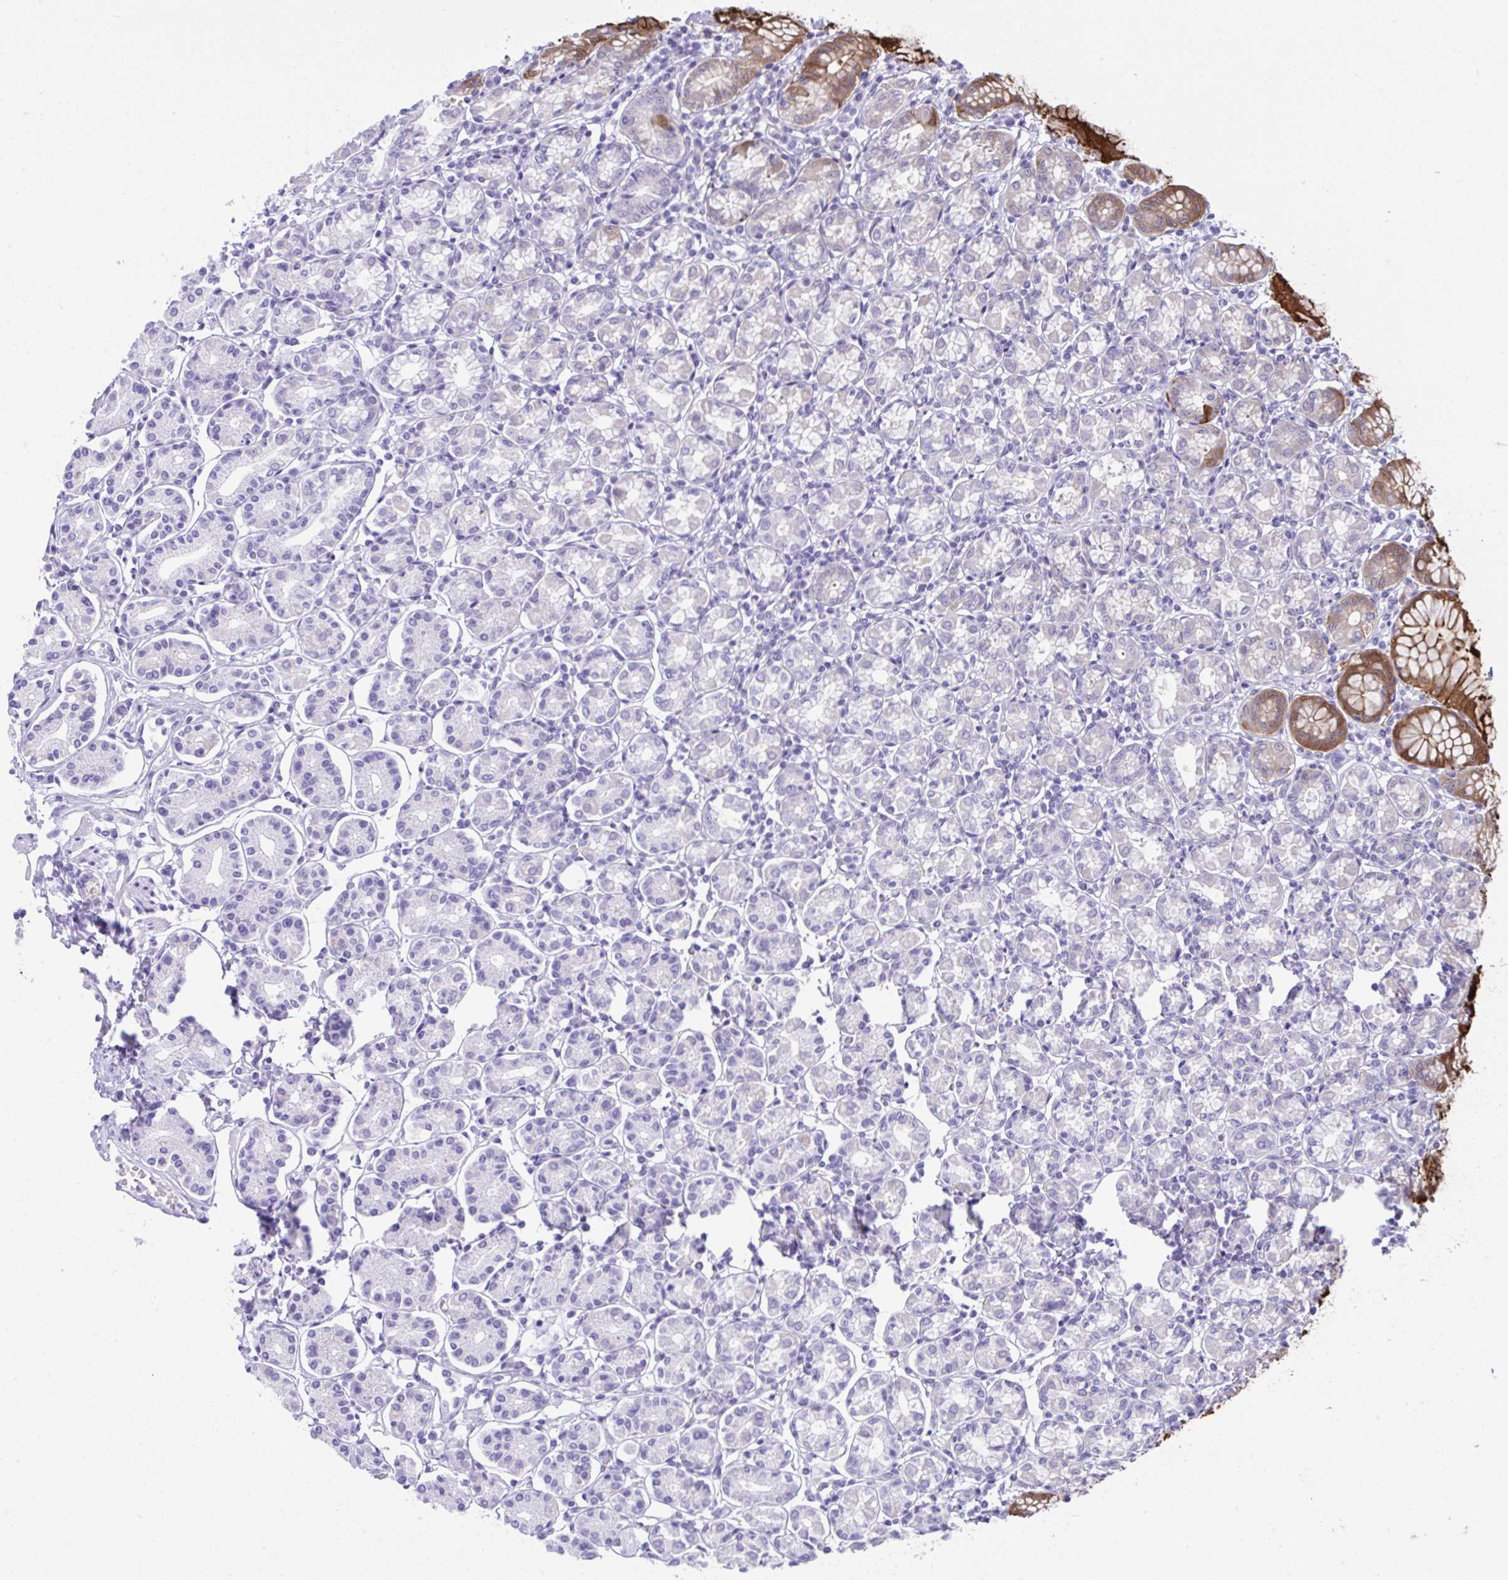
{"staining": {"intensity": "moderate", "quantity": "<25%", "location": "cytoplasmic/membranous,nuclear"}, "tissue": "stomach", "cell_type": "Glandular cells", "image_type": "normal", "snomed": [{"axis": "morphology", "description": "Normal tissue, NOS"}, {"axis": "topography", "description": "Stomach"}], "caption": "This is an image of IHC staining of normal stomach, which shows moderate positivity in the cytoplasmic/membranous,nuclear of glandular cells.", "gene": "PSCA", "patient": {"sex": "female", "age": 62}}